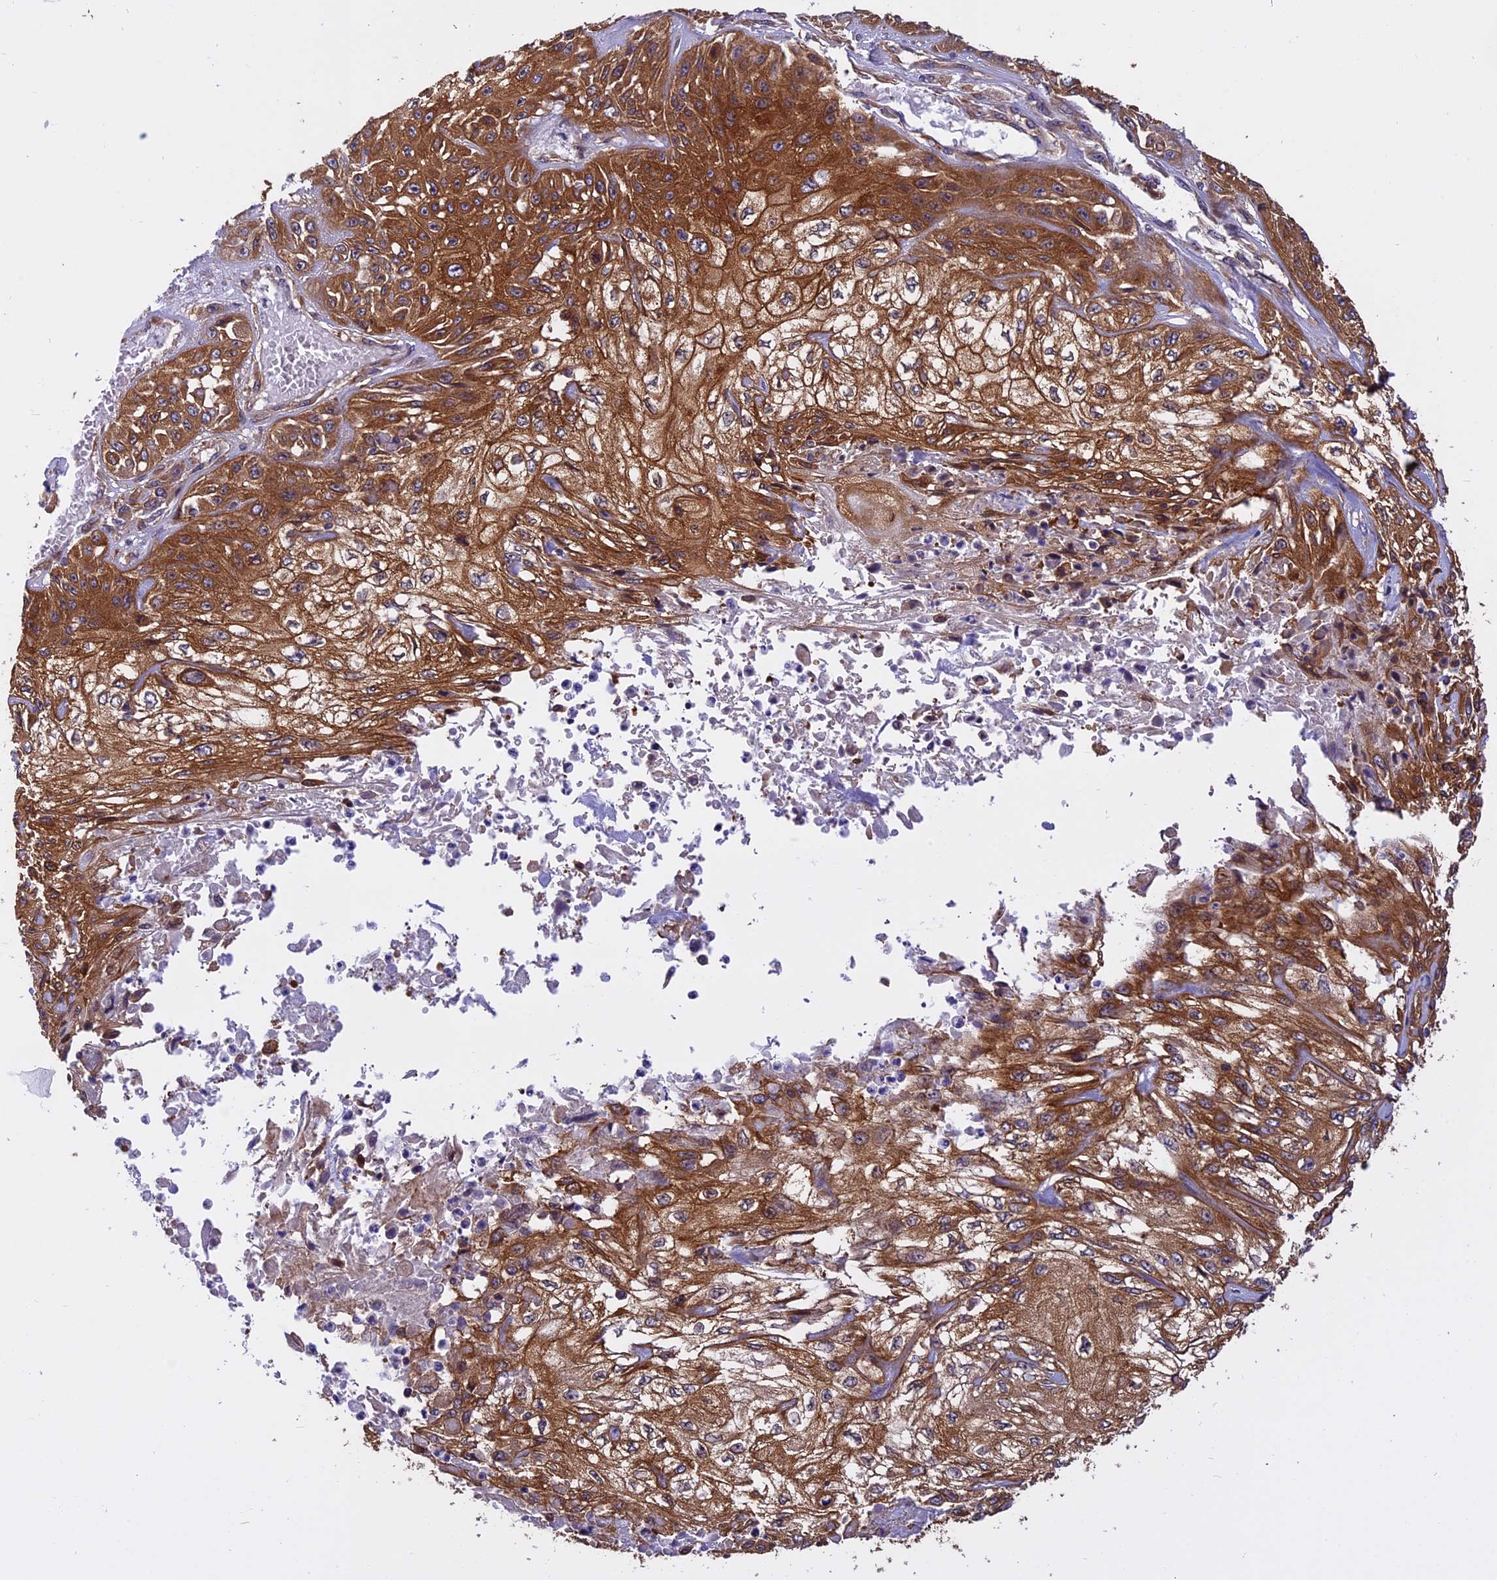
{"staining": {"intensity": "strong", "quantity": ">75%", "location": "cytoplasmic/membranous"}, "tissue": "skin cancer", "cell_type": "Tumor cells", "image_type": "cancer", "snomed": [{"axis": "morphology", "description": "Squamous cell carcinoma, NOS"}, {"axis": "morphology", "description": "Squamous cell carcinoma, metastatic, NOS"}, {"axis": "topography", "description": "Skin"}, {"axis": "topography", "description": "Lymph node"}], "caption": "This is an image of immunohistochemistry staining of skin cancer, which shows strong positivity in the cytoplasmic/membranous of tumor cells.", "gene": "EHBP1L1", "patient": {"sex": "male", "age": 75}}